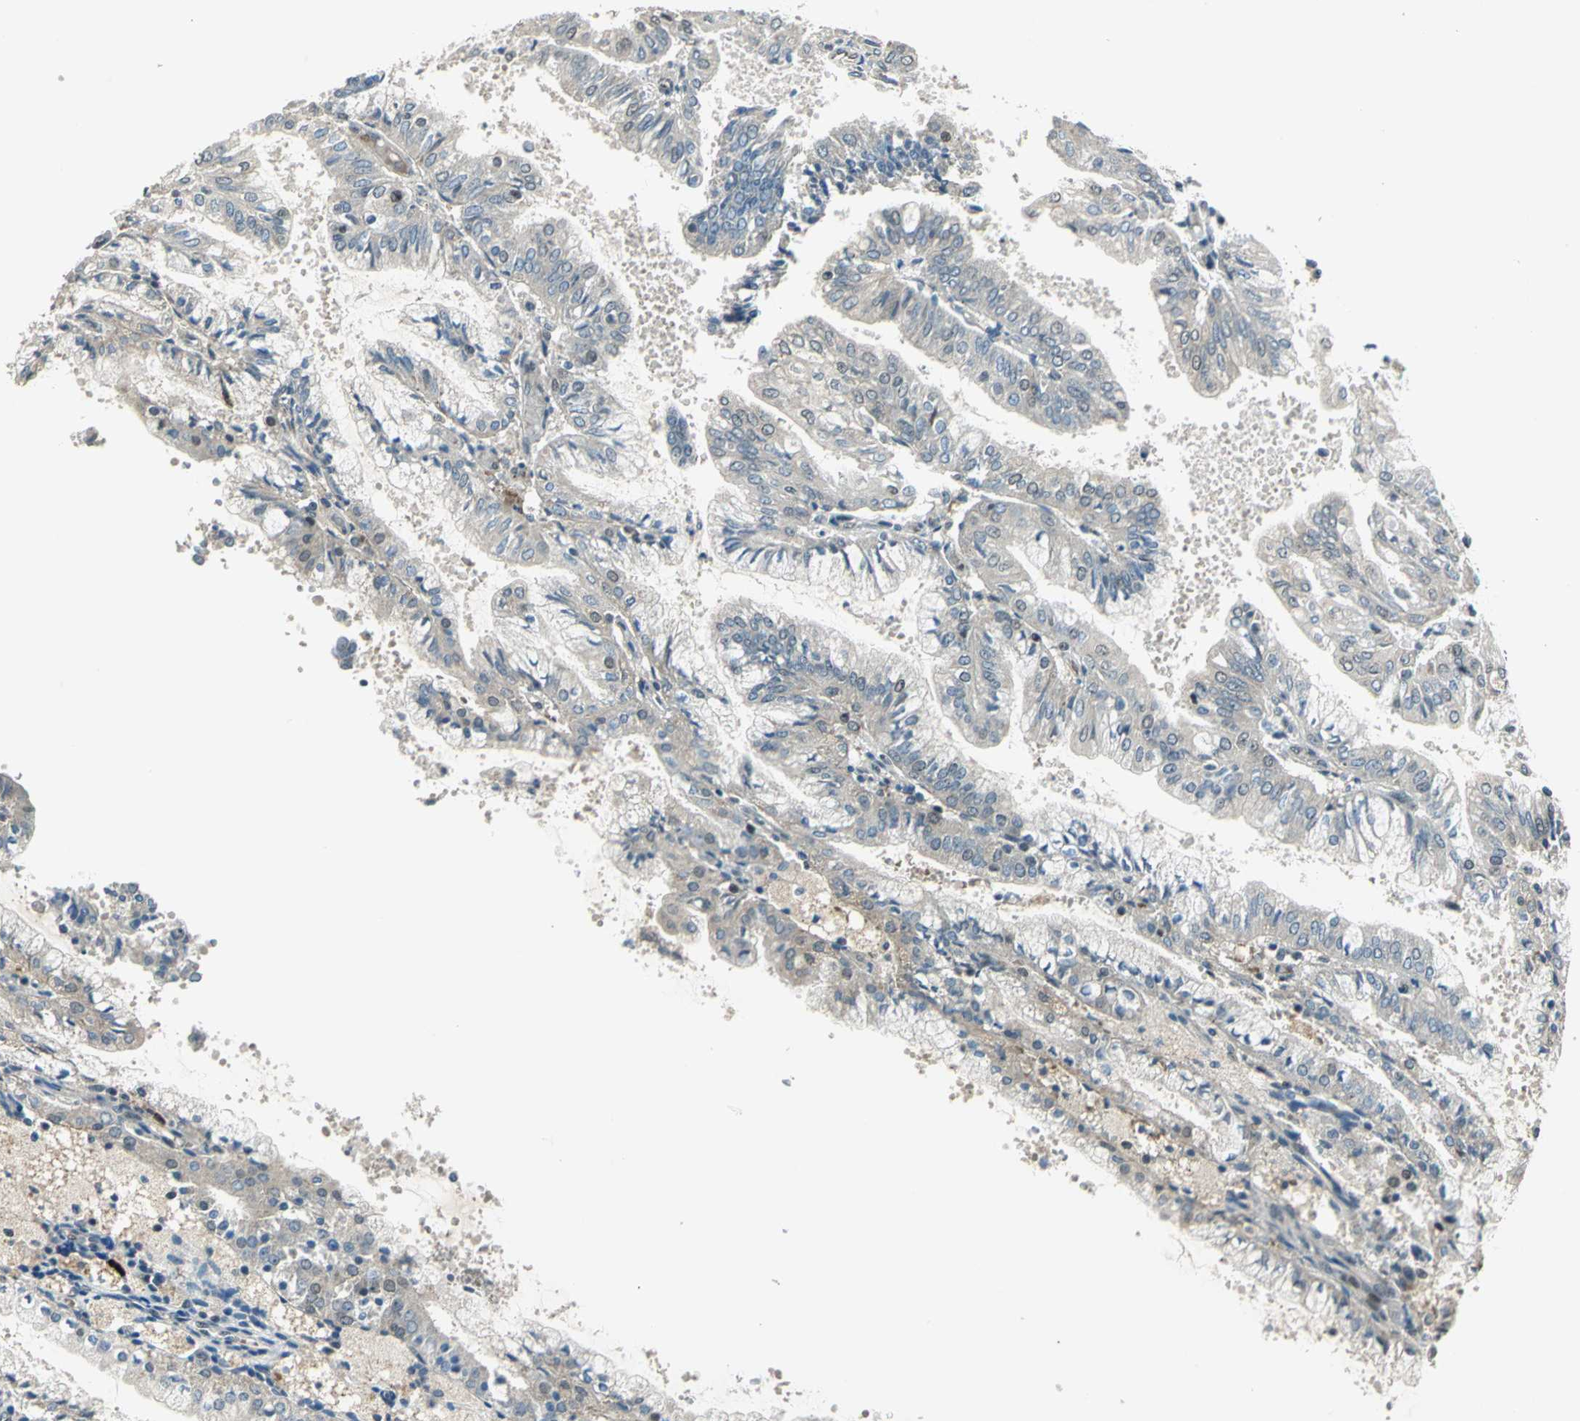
{"staining": {"intensity": "negative", "quantity": "none", "location": "none"}, "tissue": "endometrial cancer", "cell_type": "Tumor cells", "image_type": "cancer", "snomed": [{"axis": "morphology", "description": "Adenocarcinoma, NOS"}, {"axis": "topography", "description": "Endometrium"}], "caption": "Protein analysis of endometrial cancer (adenocarcinoma) shows no significant expression in tumor cells.", "gene": "RAD17", "patient": {"sex": "female", "age": 63}}